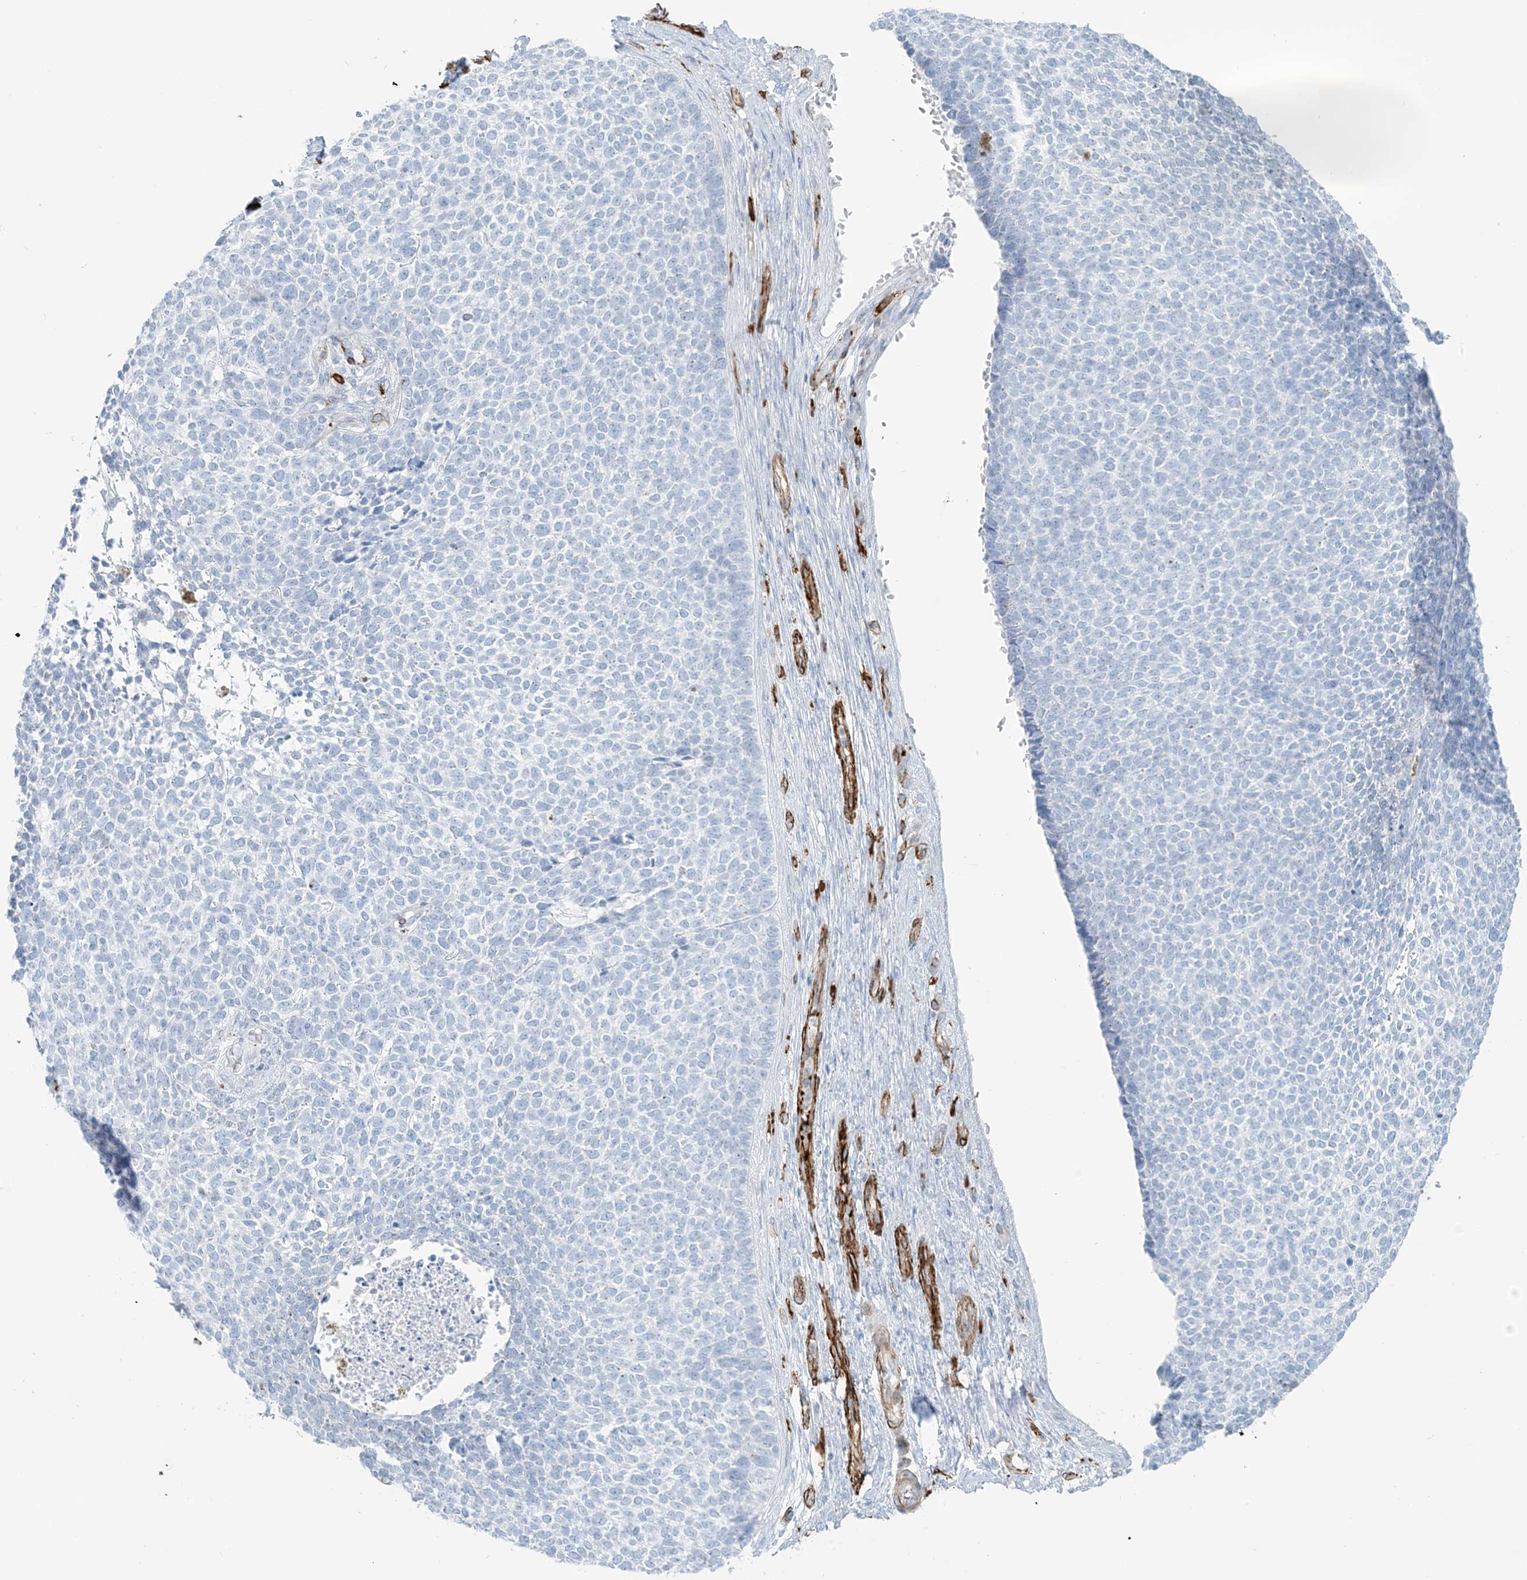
{"staining": {"intensity": "negative", "quantity": "none", "location": "none"}, "tissue": "skin cancer", "cell_type": "Tumor cells", "image_type": "cancer", "snomed": [{"axis": "morphology", "description": "Basal cell carcinoma"}, {"axis": "topography", "description": "Skin"}], "caption": "Image shows no significant protein staining in tumor cells of skin cancer (basal cell carcinoma).", "gene": "EPS8L3", "patient": {"sex": "female", "age": 84}}